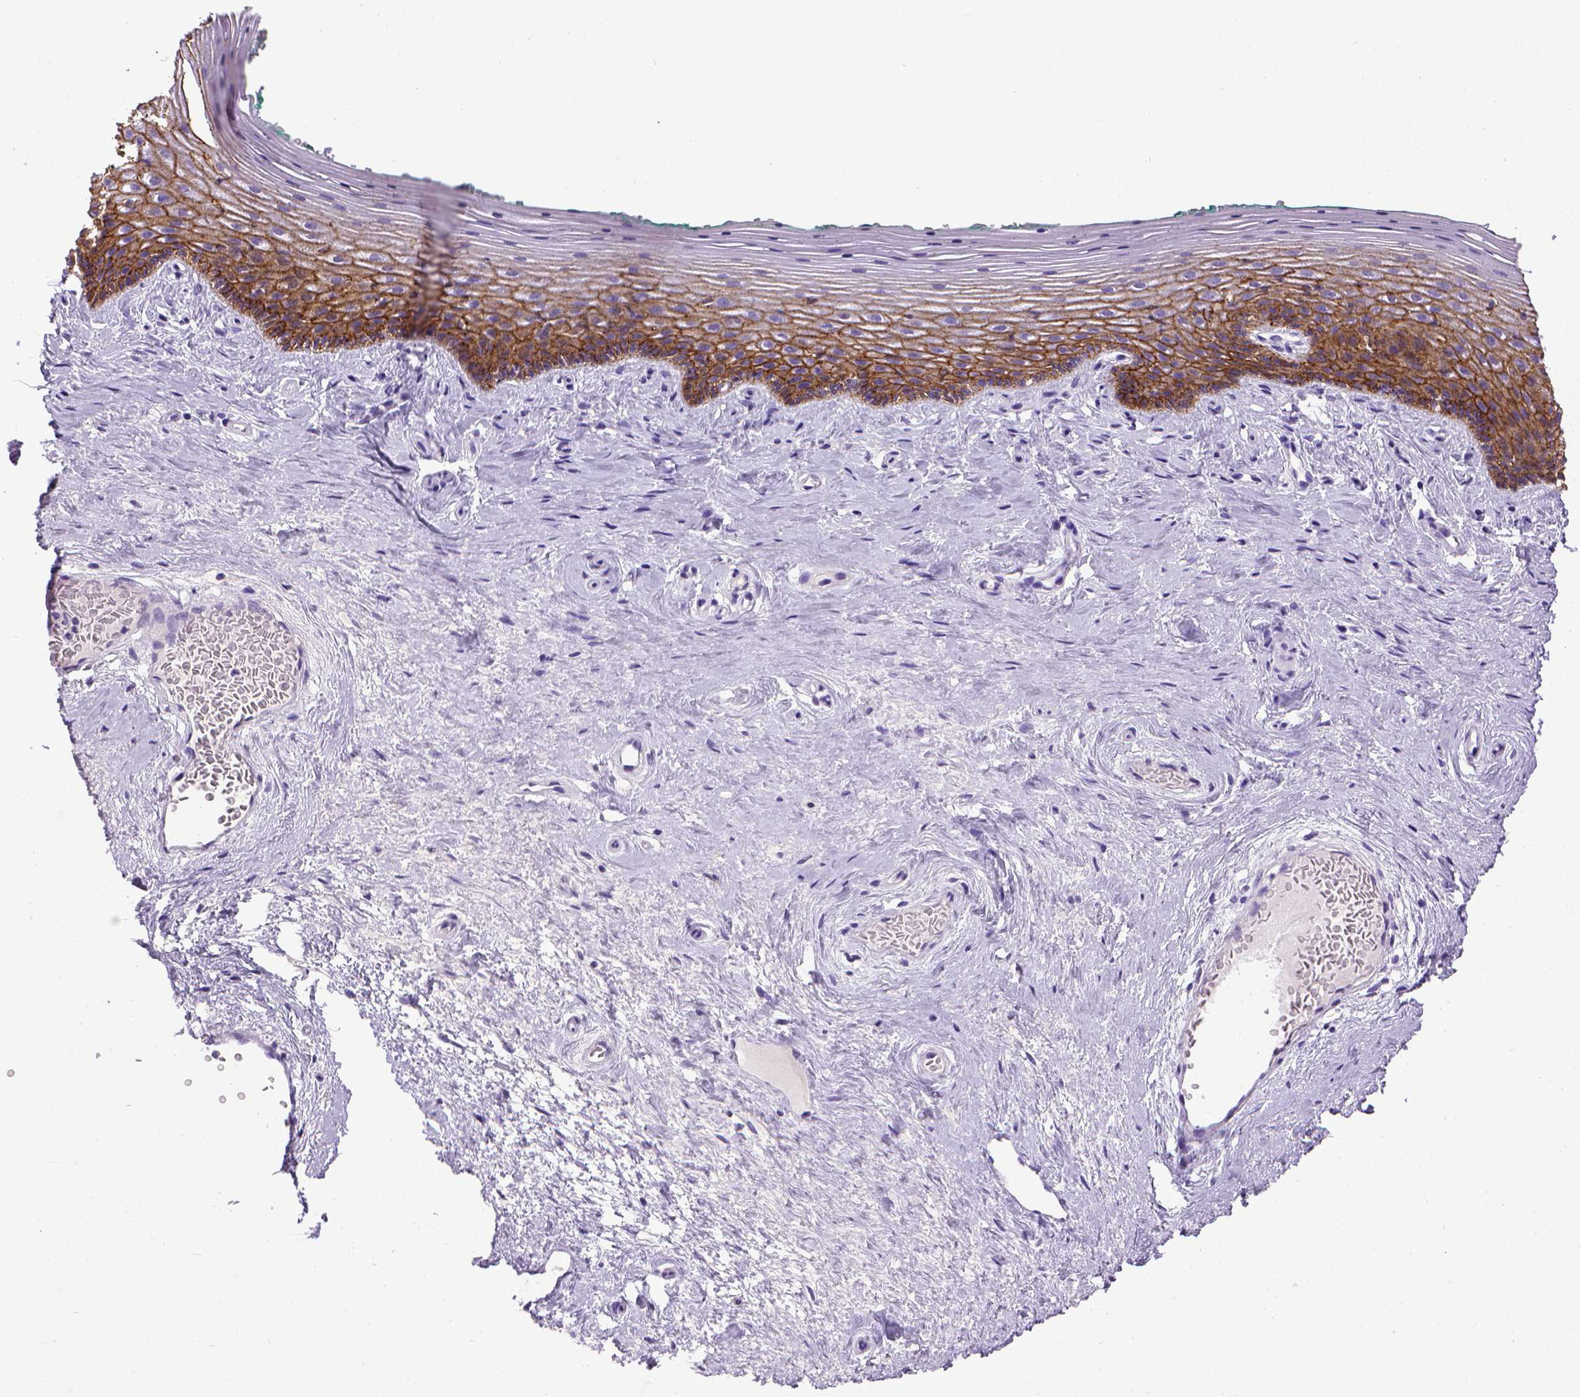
{"staining": {"intensity": "moderate", "quantity": ">75%", "location": "cytoplasmic/membranous"}, "tissue": "vagina", "cell_type": "Squamous epithelial cells", "image_type": "normal", "snomed": [{"axis": "morphology", "description": "Normal tissue, NOS"}, {"axis": "topography", "description": "Vagina"}], "caption": "Immunohistochemical staining of normal human vagina demonstrates moderate cytoplasmic/membranous protein expression in approximately >75% of squamous epithelial cells.", "gene": "CDH1", "patient": {"sex": "female", "age": 45}}